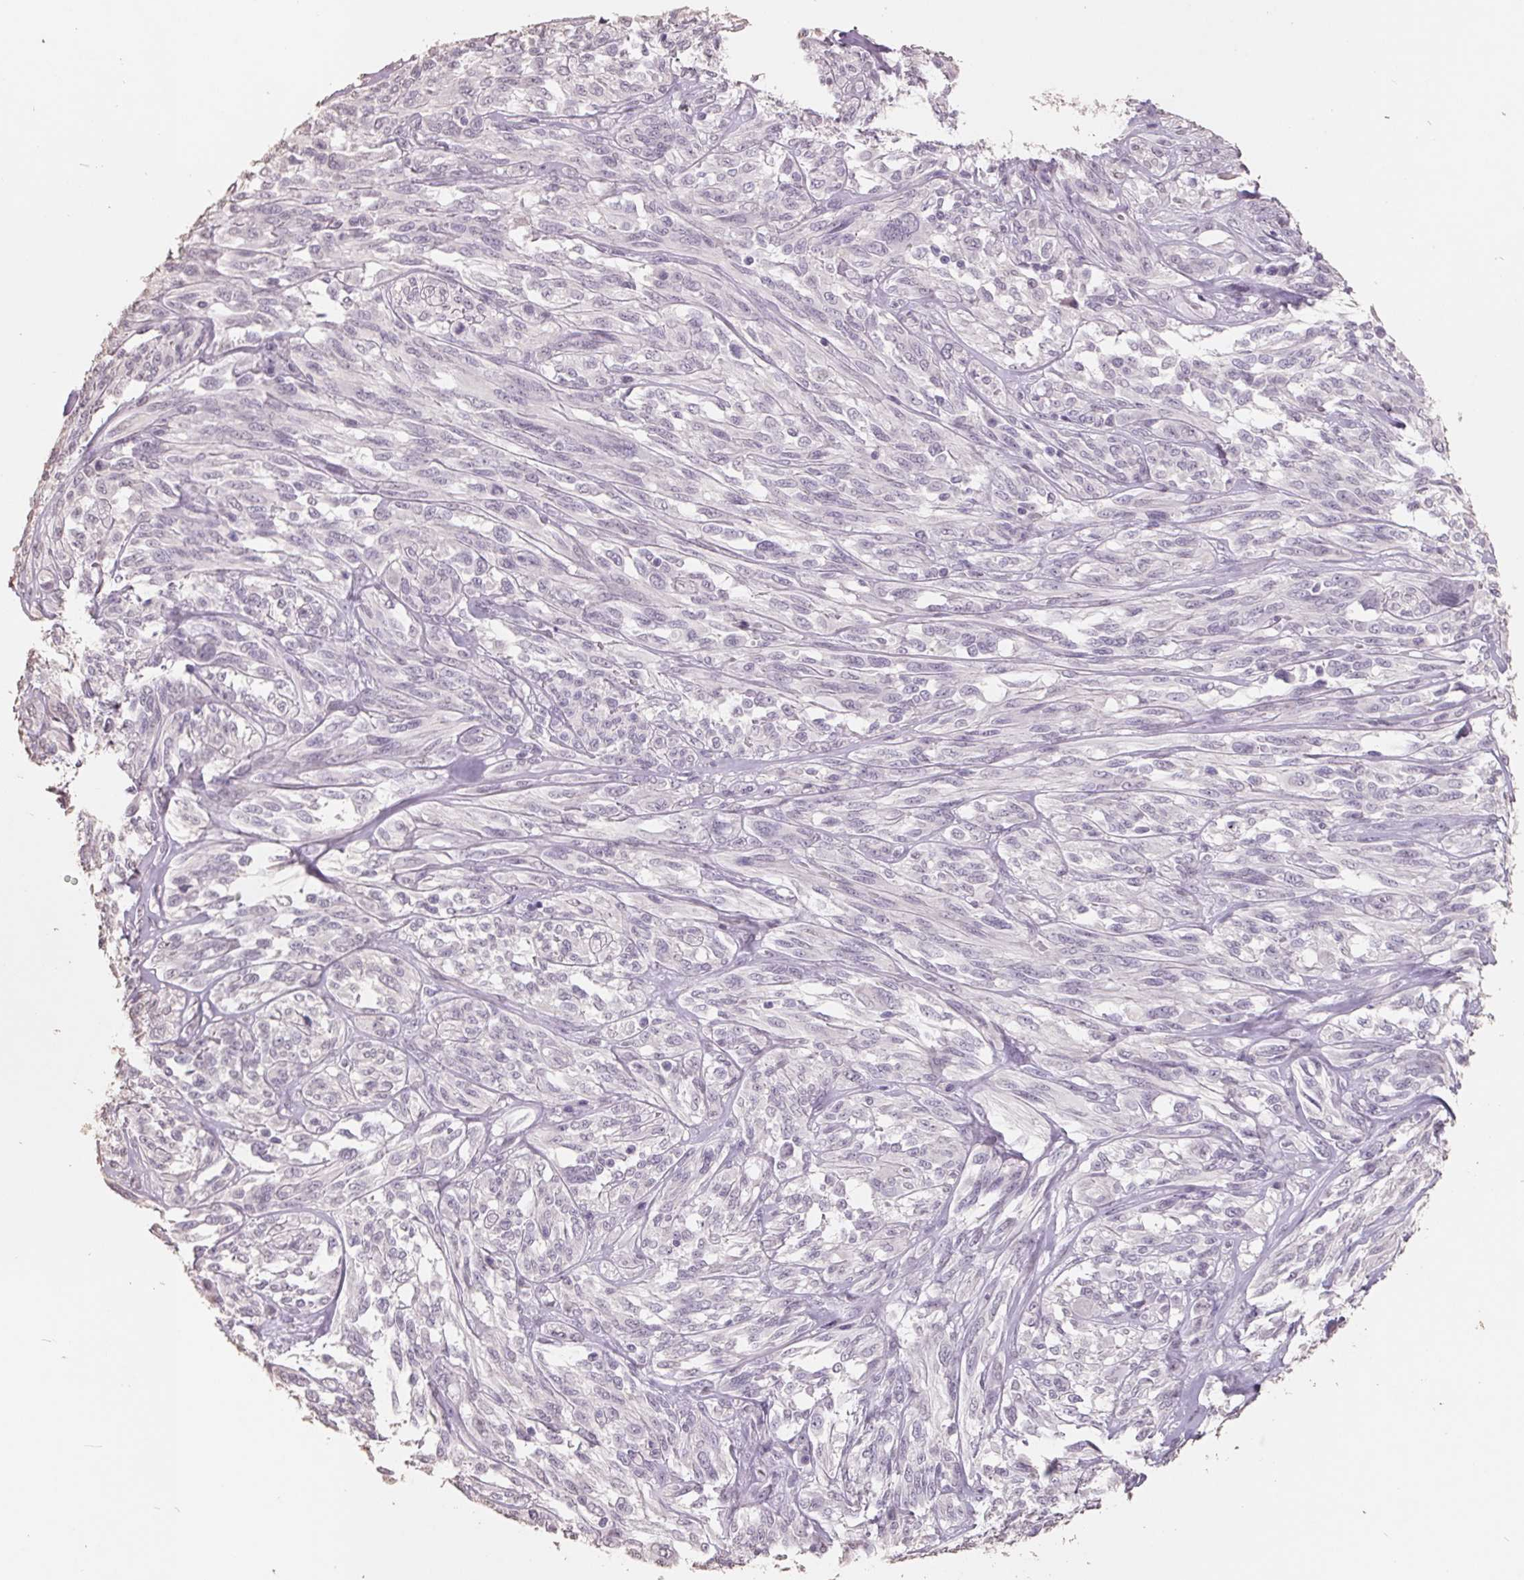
{"staining": {"intensity": "negative", "quantity": "none", "location": "none"}, "tissue": "melanoma", "cell_type": "Tumor cells", "image_type": "cancer", "snomed": [{"axis": "morphology", "description": "Malignant melanoma, NOS"}, {"axis": "topography", "description": "Skin"}], "caption": "DAB (3,3'-diaminobenzidine) immunohistochemical staining of melanoma shows no significant expression in tumor cells. (Stains: DAB (3,3'-diaminobenzidine) IHC with hematoxylin counter stain, Microscopy: brightfield microscopy at high magnification).", "gene": "FTCD", "patient": {"sex": "female", "age": 91}}